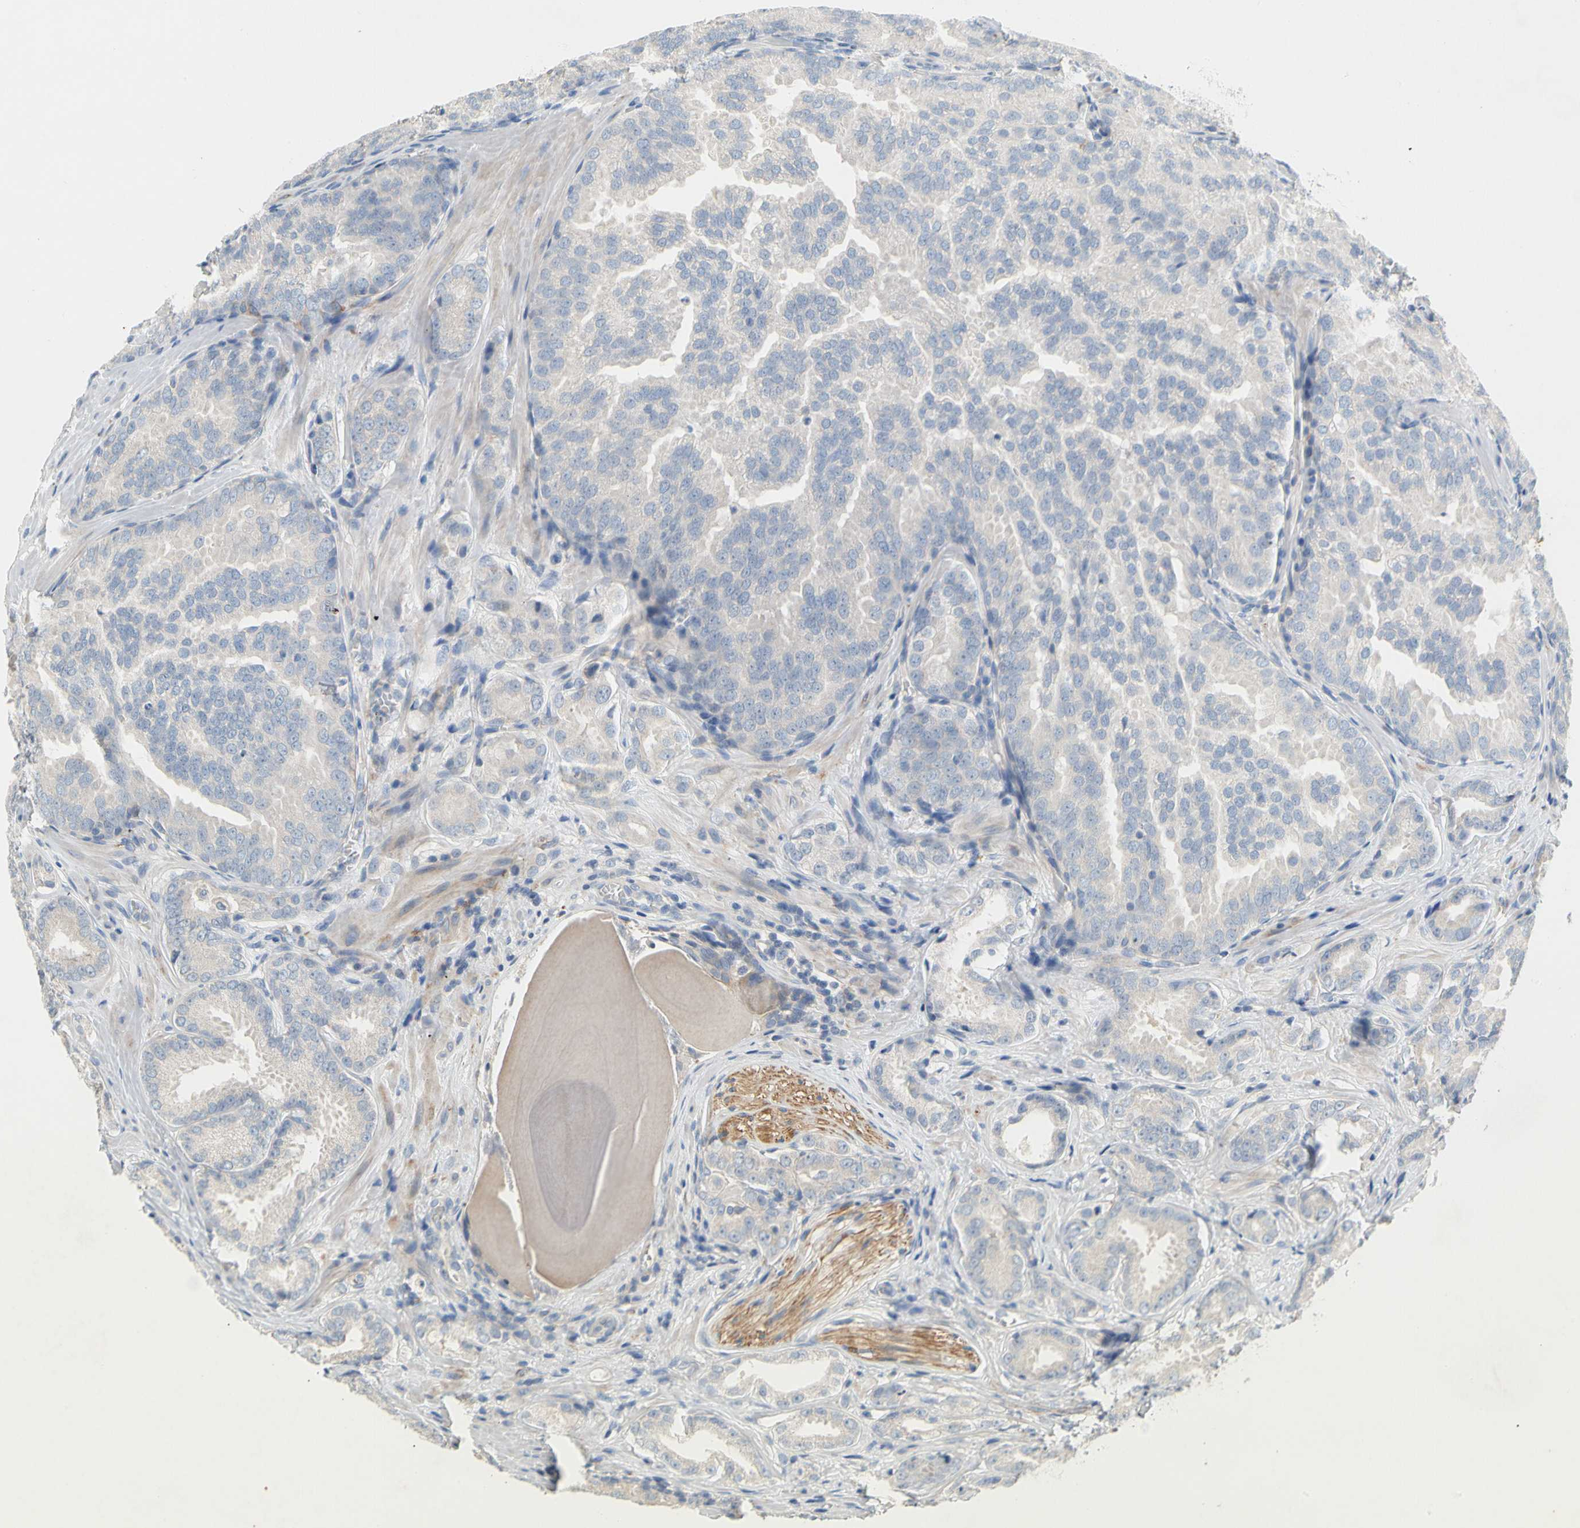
{"staining": {"intensity": "negative", "quantity": "none", "location": "none"}, "tissue": "prostate cancer", "cell_type": "Tumor cells", "image_type": "cancer", "snomed": [{"axis": "morphology", "description": "Adenocarcinoma, High grade"}, {"axis": "topography", "description": "Prostate"}], "caption": "The image exhibits no staining of tumor cells in prostate high-grade adenocarcinoma. (Immunohistochemistry (ihc), brightfield microscopy, high magnification).", "gene": "CCM2L", "patient": {"sex": "male", "age": 64}}